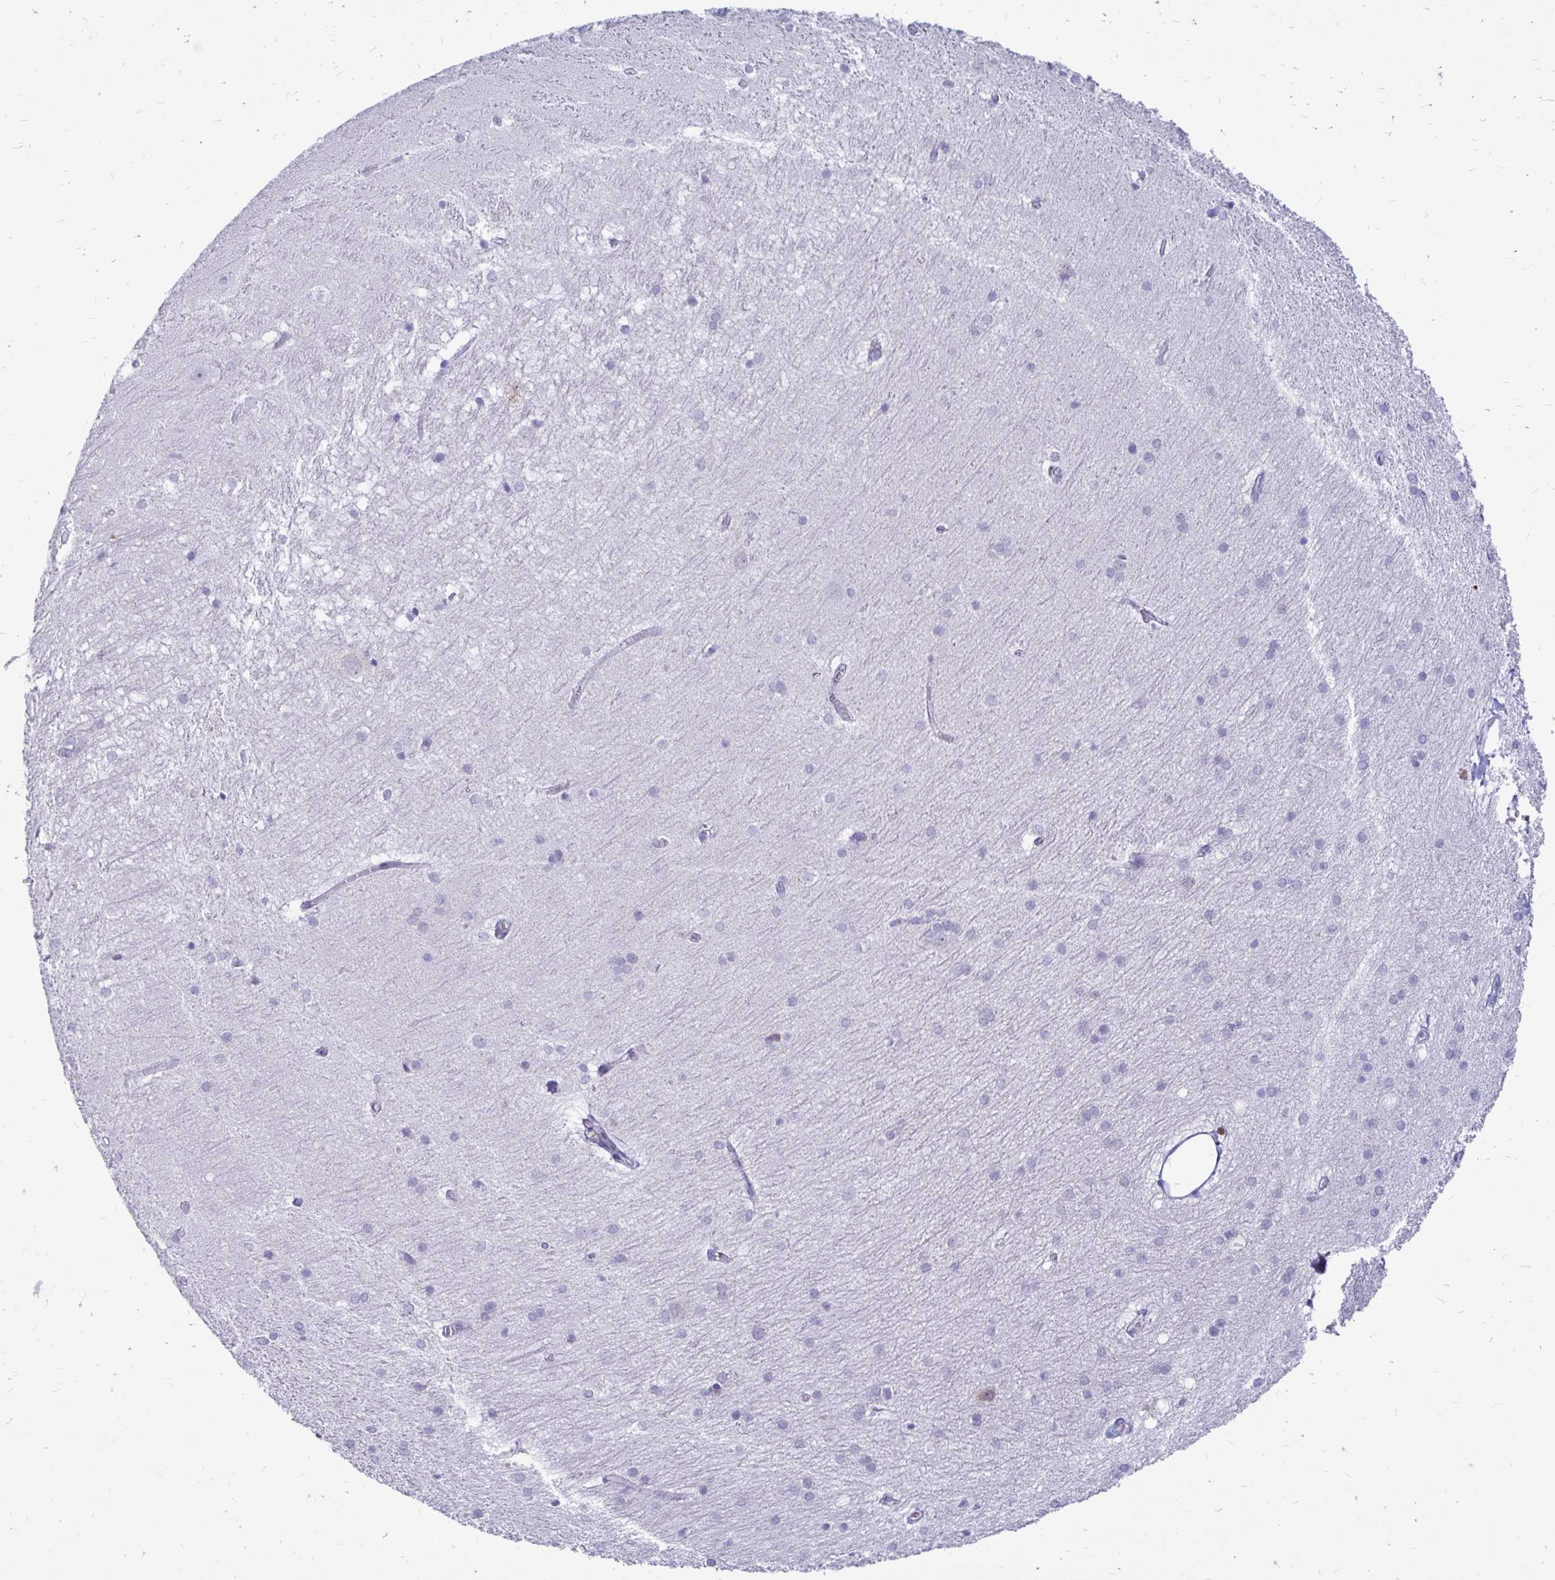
{"staining": {"intensity": "negative", "quantity": "none", "location": "none"}, "tissue": "hippocampus", "cell_type": "Glial cells", "image_type": "normal", "snomed": [{"axis": "morphology", "description": "Normal tissue, NOS"}, {"axis": "topography", "description": "Cerebral cortex"}, {"axis": "topography", "description": "Hippocampus"}], "caption": "The IHC image has no significant staining in glial cells of hippocampus.", "gene": "NANOGNB", "patient": {"sex": "female", "age": 19}}